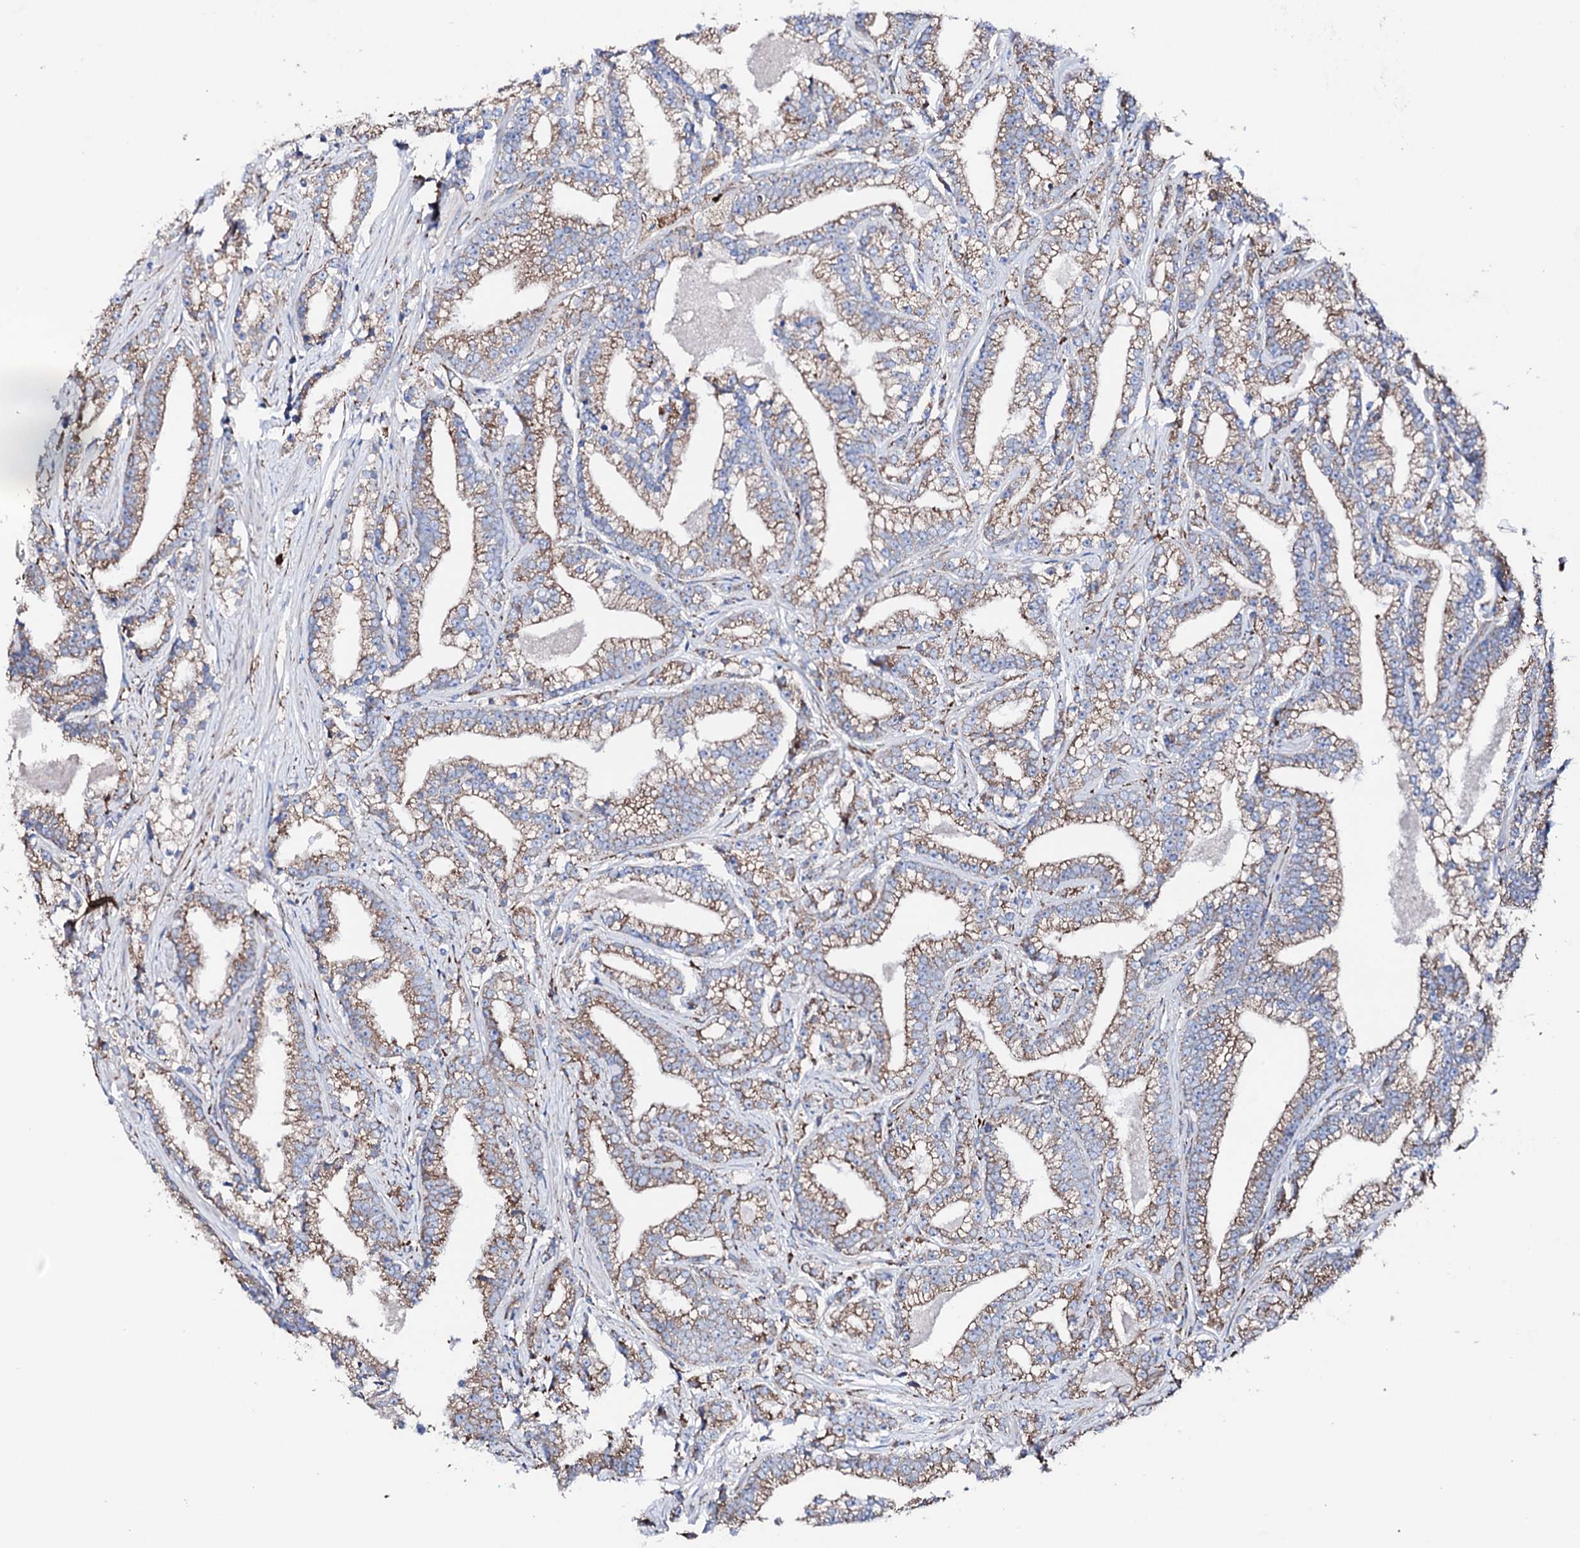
{"staining": {"intensity": "moderate", "quantity": ">75%", "location": "cytoplasmic/membranous"}, "tissue": "prostate cancer", "cell_type": "Tumor cells", "image_type": "cancer", "snomed": [{"axis": "morphology", "description": "Adenocarcinoma, High grade"}, {"axis": "topography", "description": "Prostate and seminal vesicle, NOS"}], "caption": "Adenocarcinoma (high-grade) (prostate) stained with DAB immunohistochemistry reveals medium levels of moderate cytoplasmic/membranous positivity in approximately >75% of tumor cells. (IHC, brightfield microscopy, high magnification).", "gene": "AMDHD1", "patient": {"sex": "male", "age": 67}}